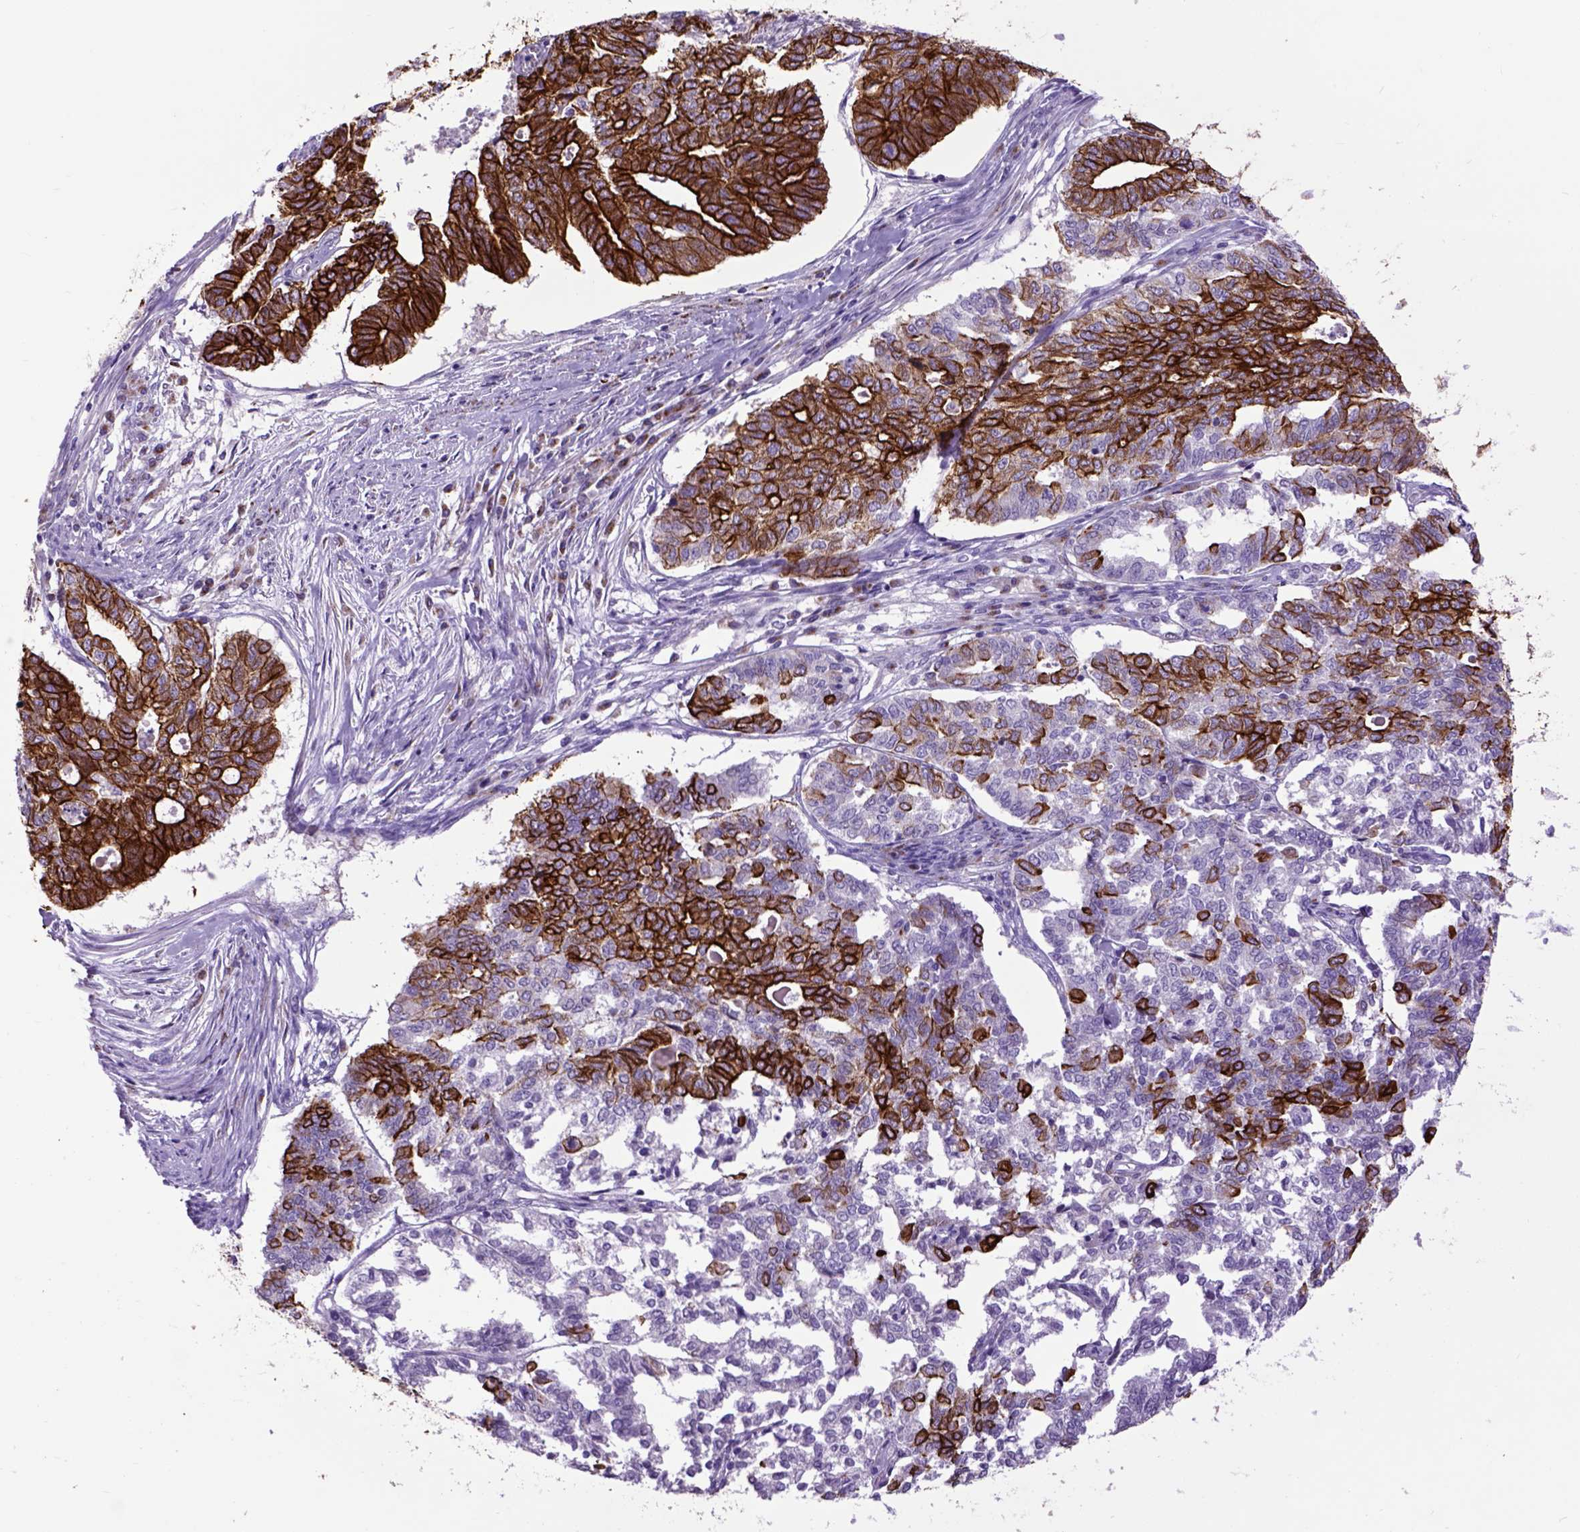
{"staining": {"intensity": "strong", "quantity": "25%-75%", "location": "cytoplasmic/membranous"}, "tissue": "endometrial cancer", "cell_type": "Tumor cells", "image_type": "cancer", "snomed": [{"axis": "morphology", "description": "Adenocarcinoma, NOS"}, {"axis": "topography", "description": "Endometrium"}], "caption": "IHC photomicrograph of human endometrial cancer (adenocarcinoma) stained for a protein (brown), which displays high levels of strong cytoplasmic/membranous staining in about 25%-75% of tumor cells.", "gene": "RAB25", "patient": {"sex": "female", "age": 79}}